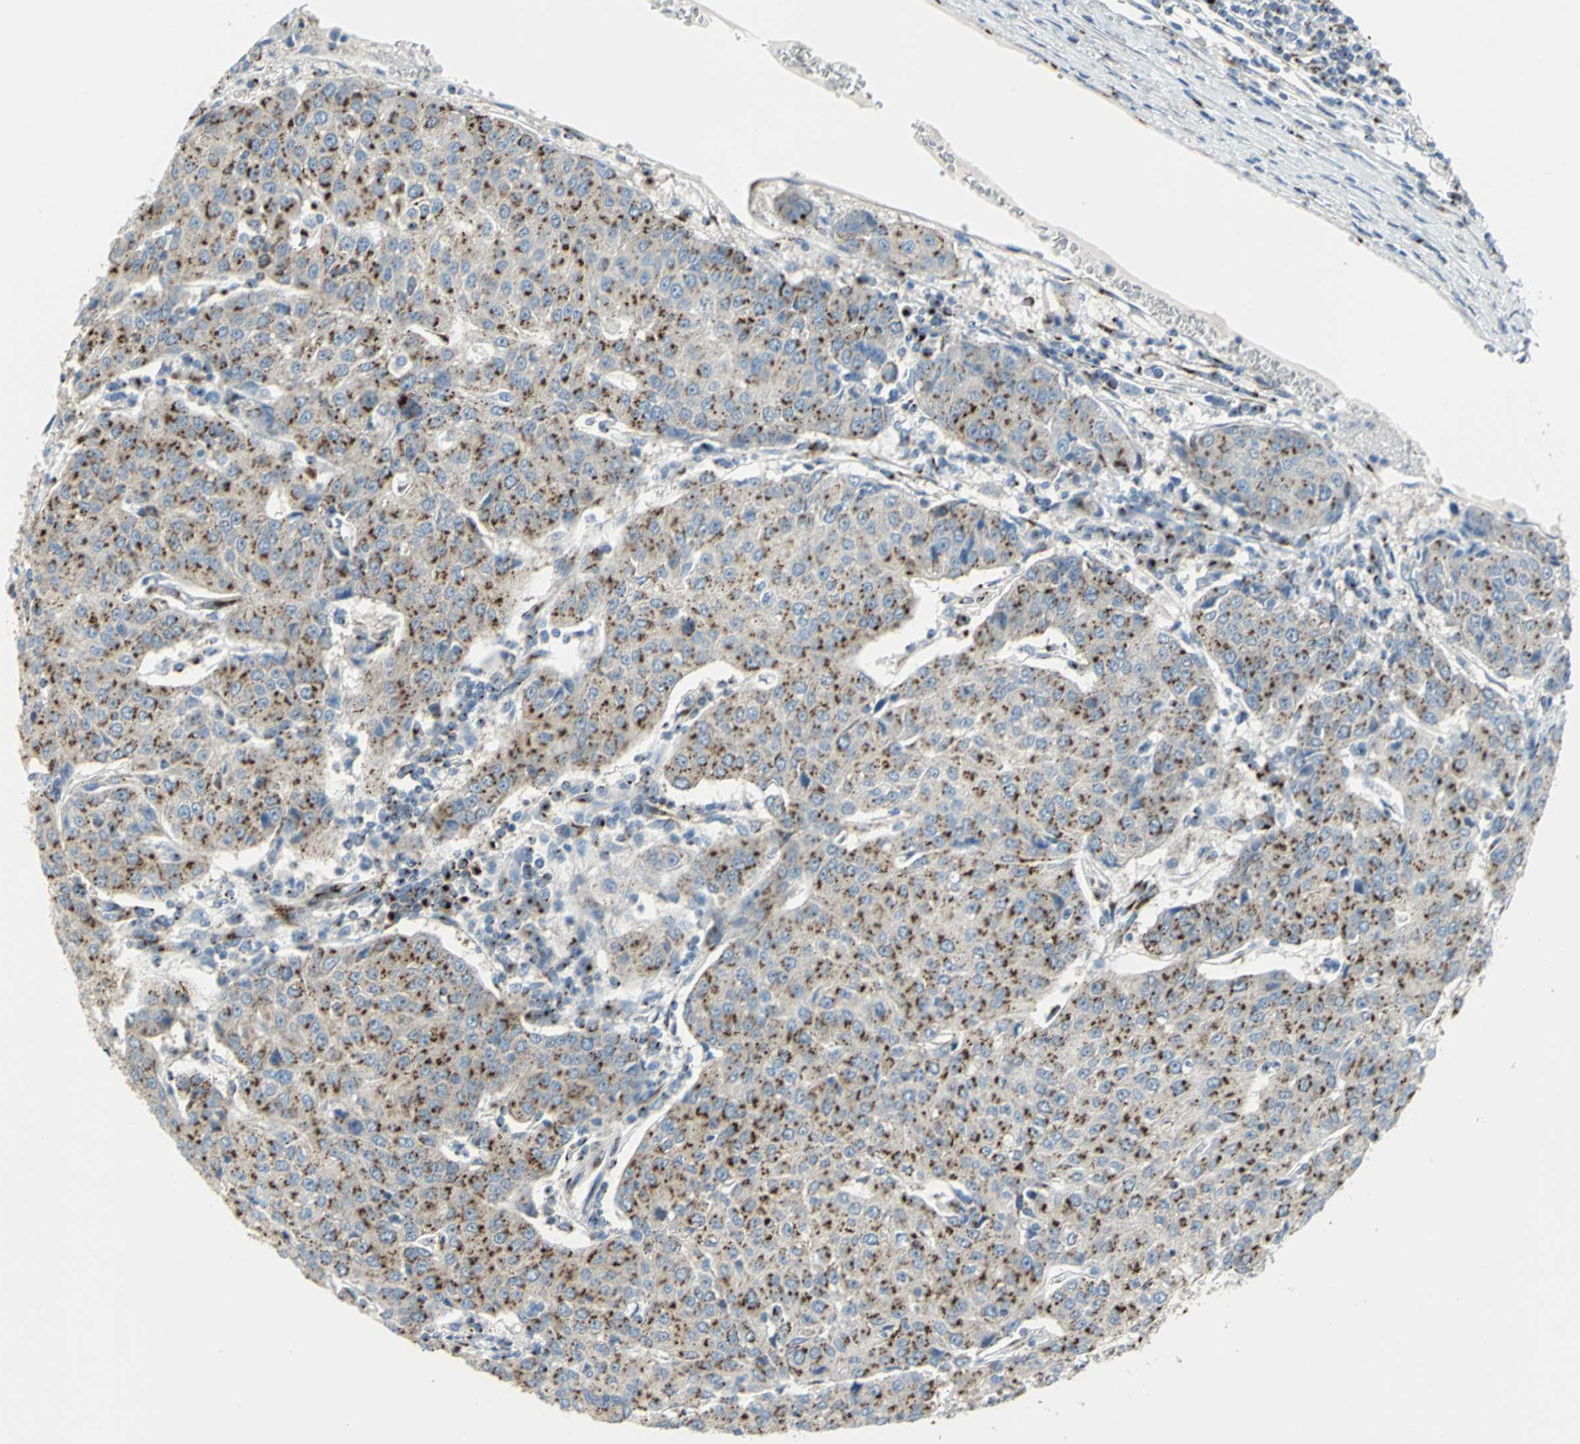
{"staining": {"intensity": "strong", "quantity": ">75%", "location": "cytoplasmic/membranous"}, "tissue": "urothelial cancer", "cell_type": "Tumor cells", "image_type": "cancer", "snomed": [{"axis": "morphology", "description": "Urothelial carcinoma, High grade"}, {"axis": "topography", "description": "Urinary bladder"}], "caption": "Strong cytoplasmic/membranous protein expression is appreciated in about >75% of tumor cells in urothelial cancer. The protein is shown in brown color, while the nuclei are stained blue.", "gene": "GPR3", "patient": {"sex": "female", "age": 85}}